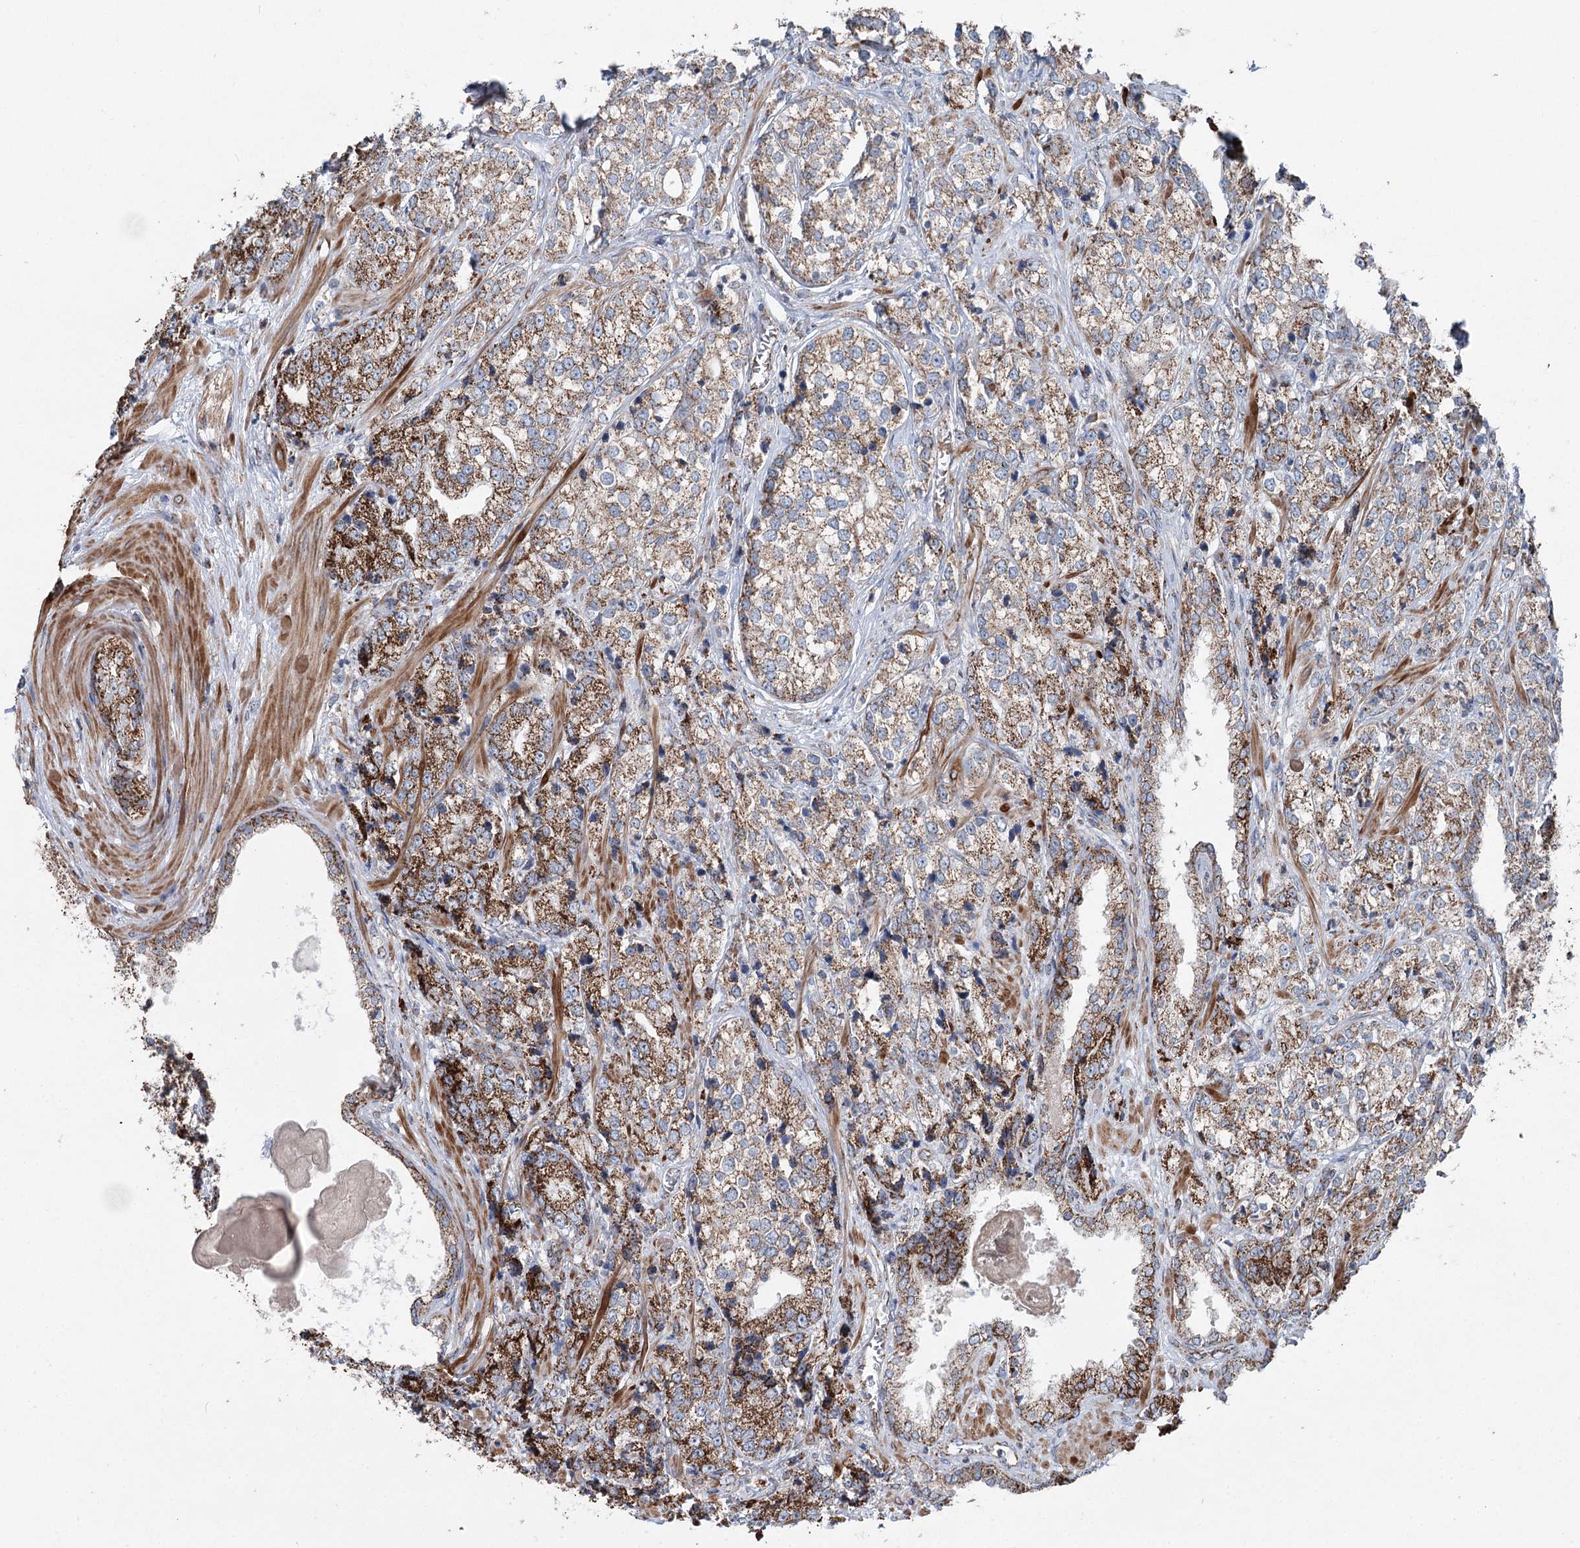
{"staining": {"intensity": "strong", "quantity": "25%-75%", "location": "cytoplasmic/membranous"}, "tissue": "prostate cancer", "cell_type": "Tumor cells", "image_type": "cancer", "snomed": [{"axis": "morphology", "description": "Adenocarcinoma, High grade"}, {"axis": "topography", "description": "Prostate"}], "caption": "The immunohistochemical stain shows strong cytoplasmic/membranous positivity in tumor cells of prostate adenocarcinoma (high-grade) tissue.", "gene": "UCN3", "patient": {"sex": "male", "age": 69}}